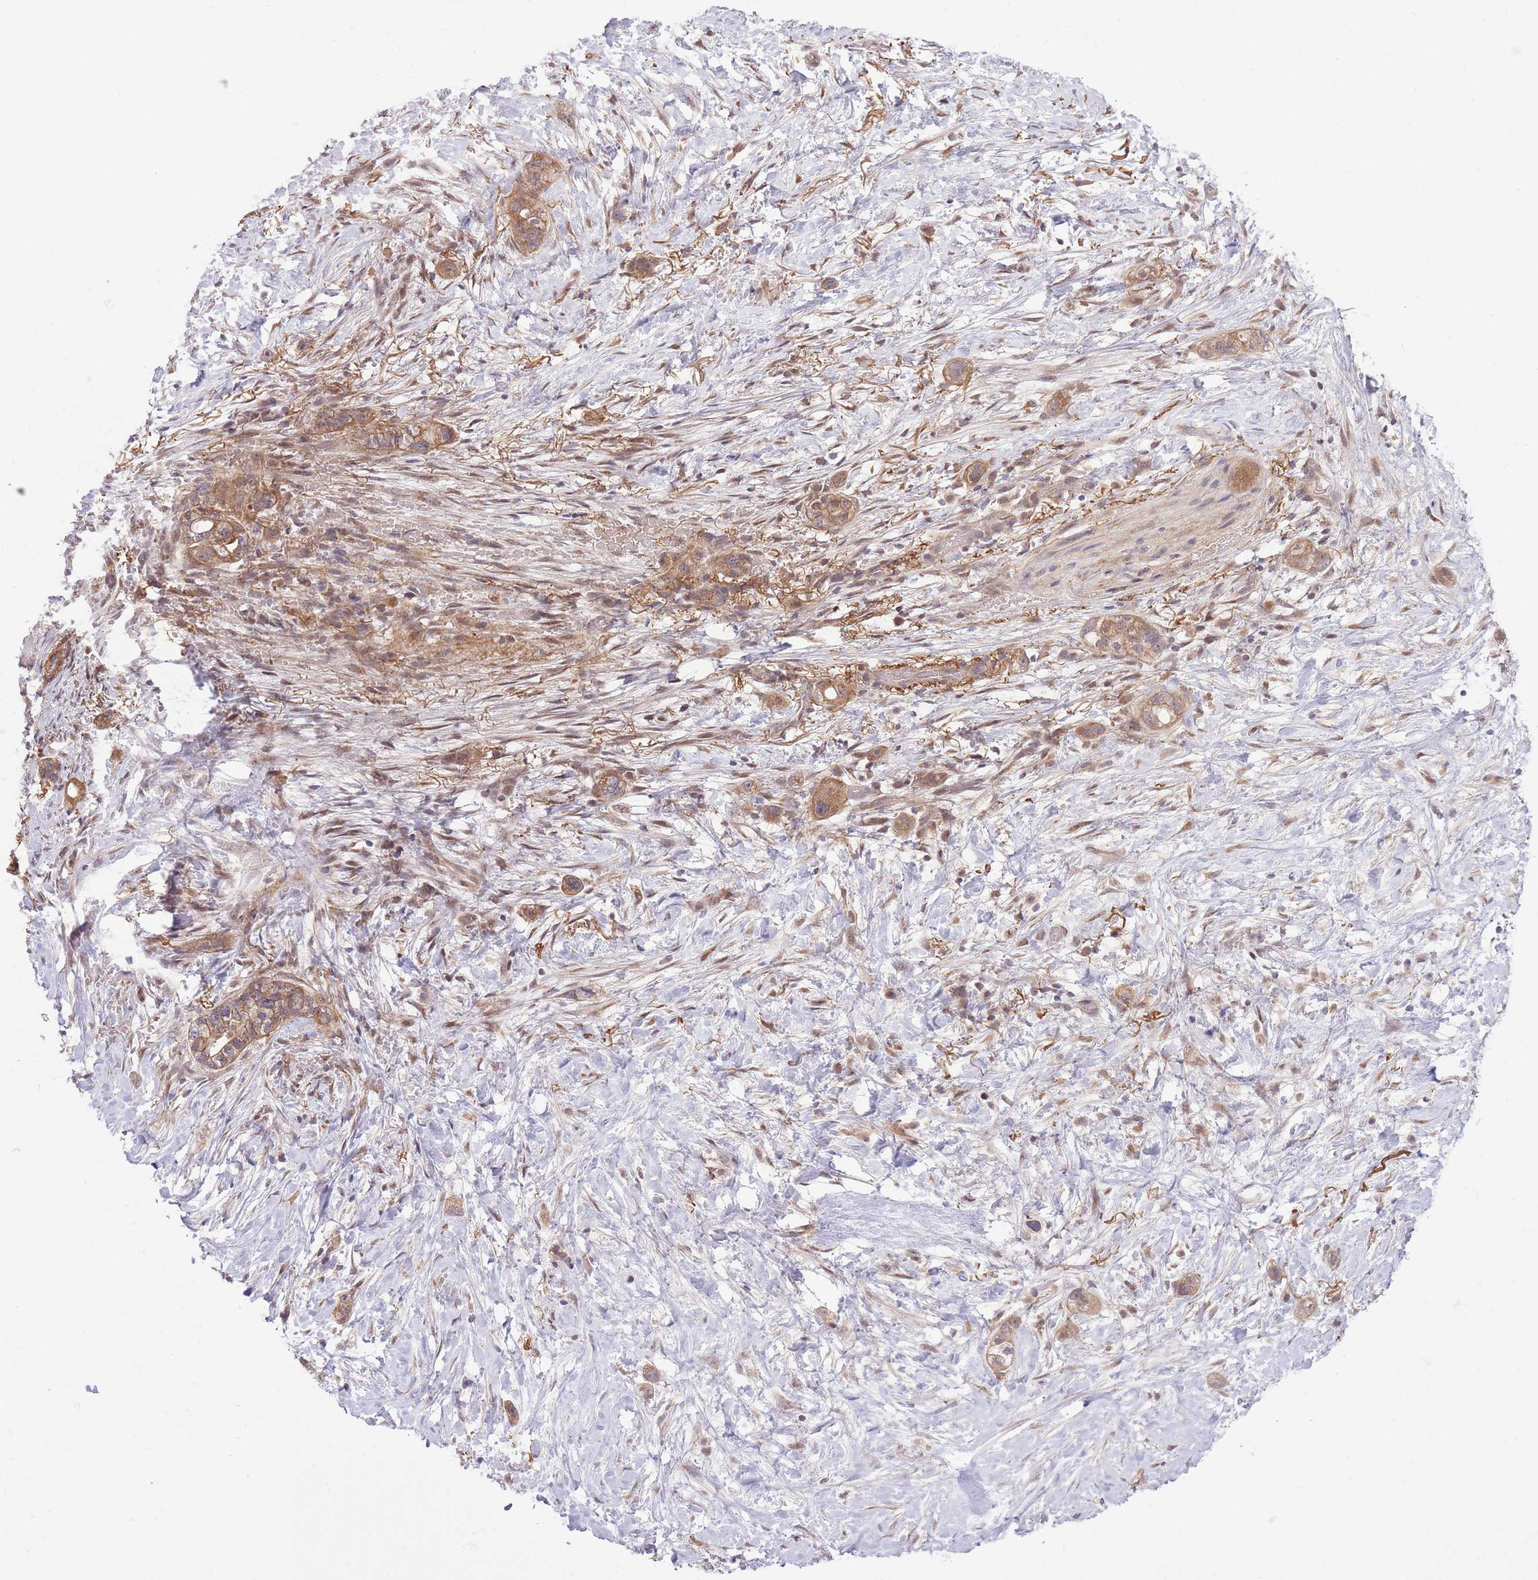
{"staining": {"intensity": "moderate", "quantity": ">75%", "location": "cytoplasmic/membranous"}, "tissue": "stomach cancer", "cell_type": "Tumor cells", "image_type": "cancer", "snomed": [{"axis": "morphology", "description": "Adenocarcinoma, NOS"}, {"axis": "topography", "description": "Stomach"}, {"axis": "topography", "description": "Stomach, lower"}], "caption": "This image demonstrates immunohistochemistry staining of human stomach adenocarcinoma, with medium moderate cytoplasmic/membranous positivity in about >75% of tumor cells.", "gene": "ZNF391", "patient": {"sex": "female", "age": 48}}